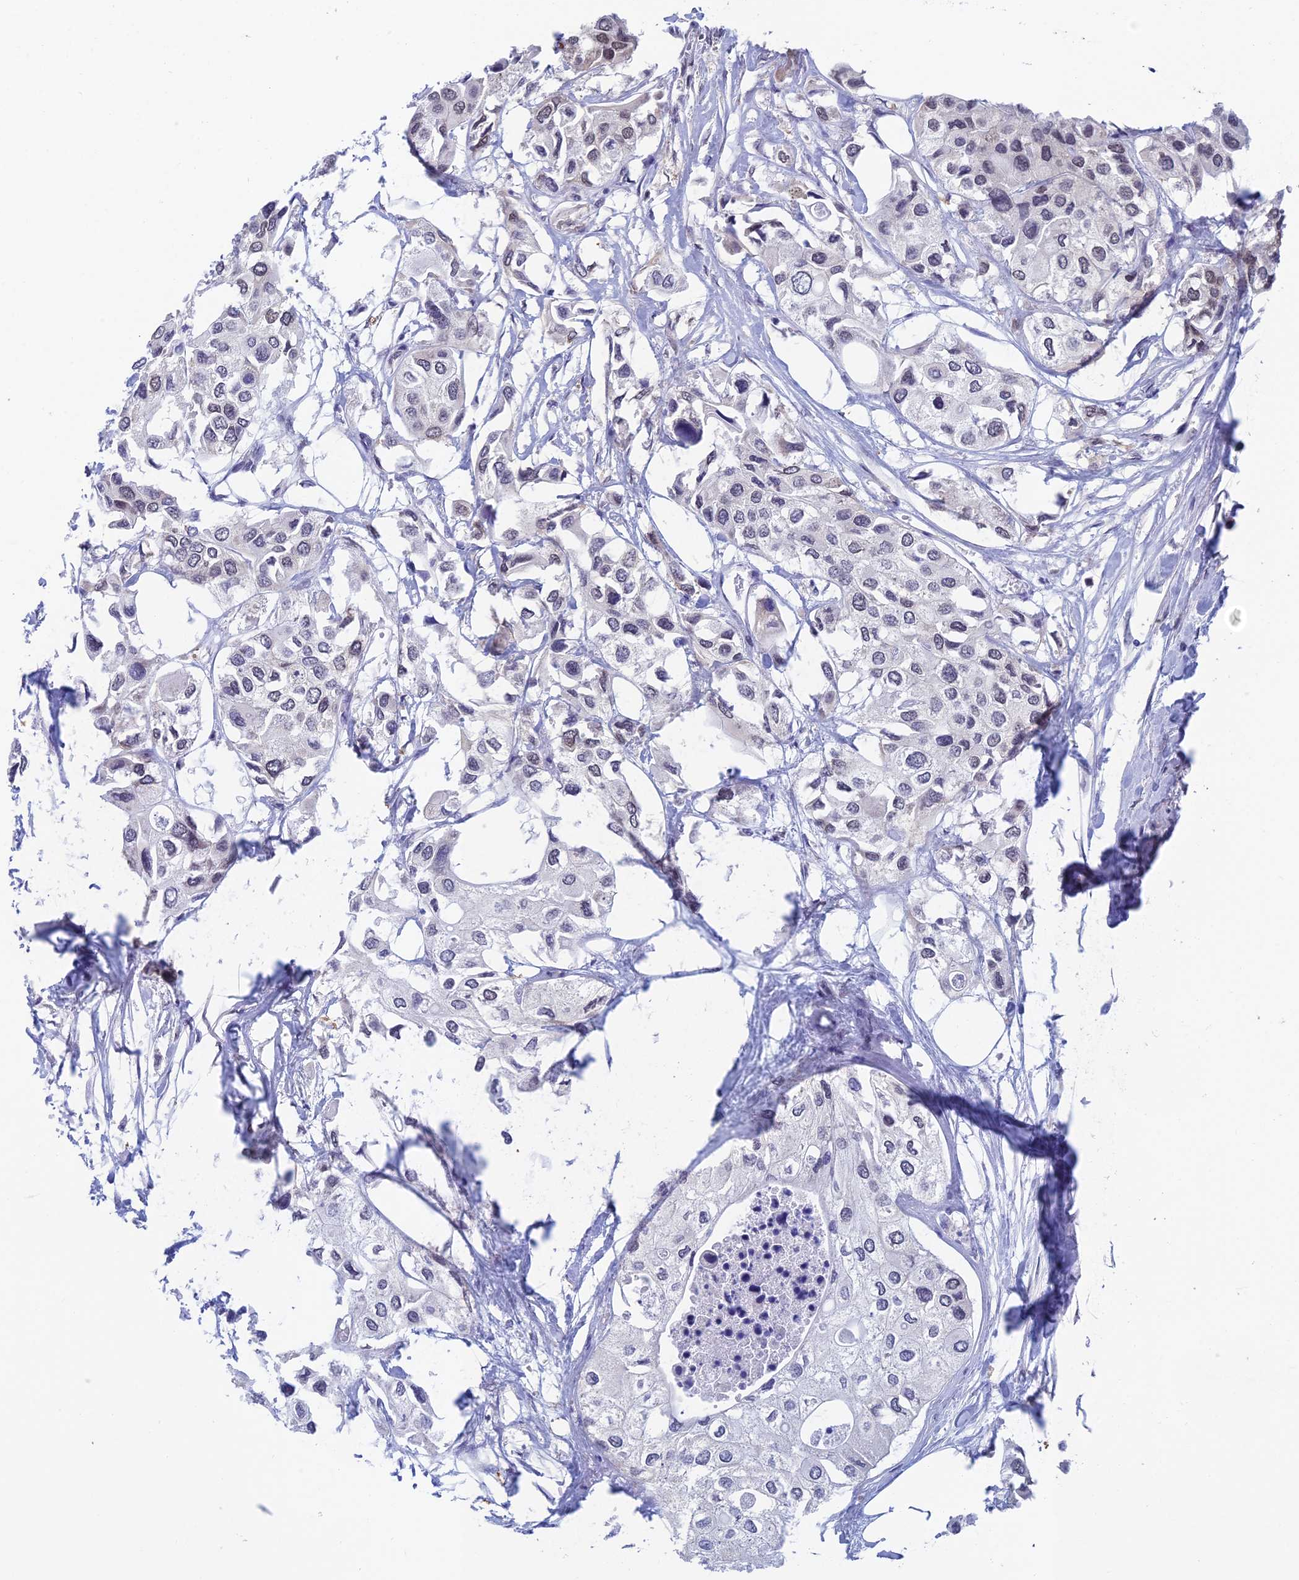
{"staining": {"intensity": "negative", "quantity": "none", "location": "none"}, "tissue": "urothelial cancer", "cell_type": "Tumor cells", "image_type": "cancer", "snomed": [{"axis": "morphology", "description": "Urothelial carcinoma, High grade"}, {"axis": "topography", "description": "Urinary bladder"}], "caption": "IHC of high-grade urothelial carcinoma displays no staining in tumor cells. (DAB (3,3'-diaminobenzidine) IHC, high magnification).", "gene": "NABP2", "patient": {"sex": "male", "age": 64}}